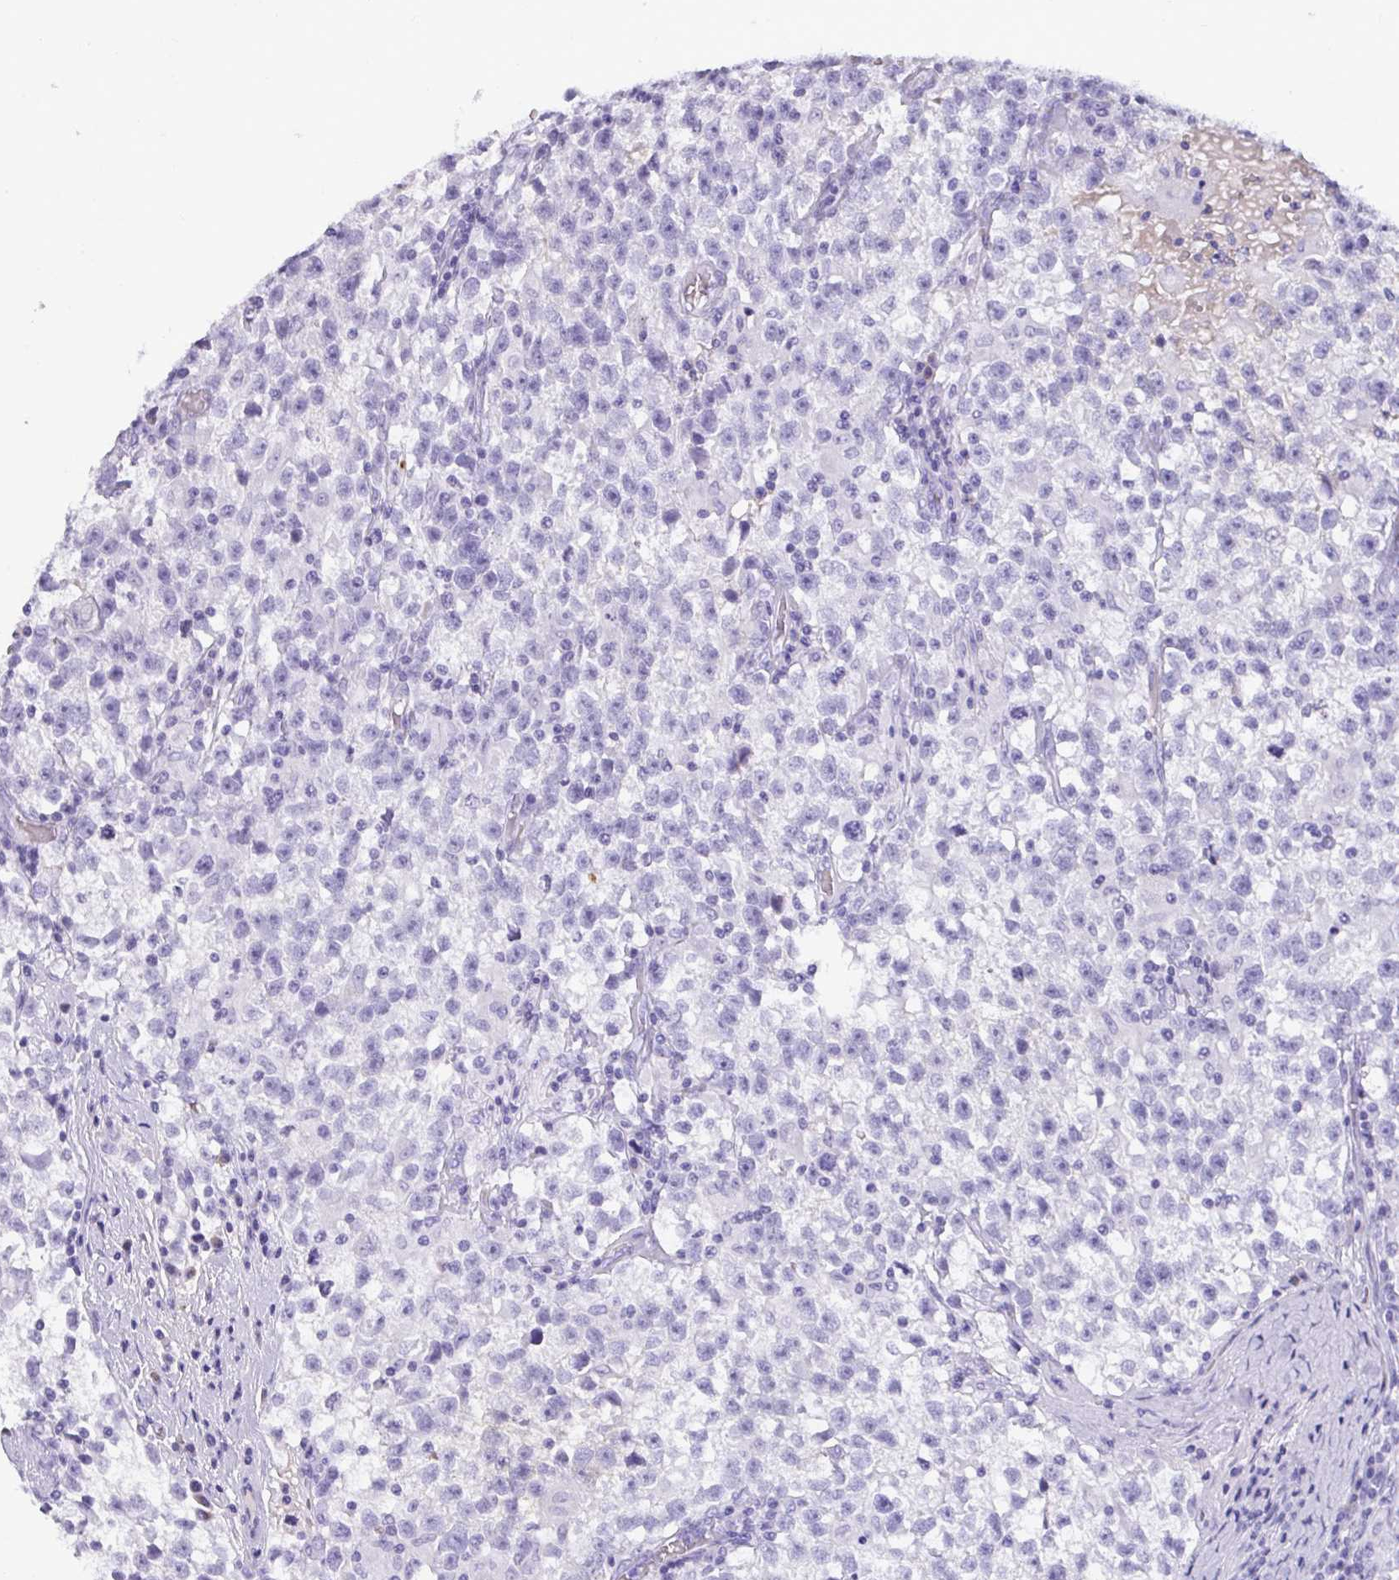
{"staining": {"intensity": "negative", "quantity": "none", "location": "none"}, "tissue": "testis cancer", "cell_type": "Tumor cells", "image_type": "cancer", "snomed": [{"axis": "morphology", "description": "Seminoma, NOS"}, {"axis": "topography", "description": "Testis"}], "caption": "This histopathology image is of testis seminoma stained with immunohistochemistry (IHC) to label a protein in brown with the nuclei are counter-stained blue. There is no staining in tumor cells. (Brightfield microscopy of DAB (3,3'-diaminobenzidine) immunohistochemistry (IHC) at high magnification).", "gene": "SLC2A1", "patient": {"sex": "male", "age": 31}}